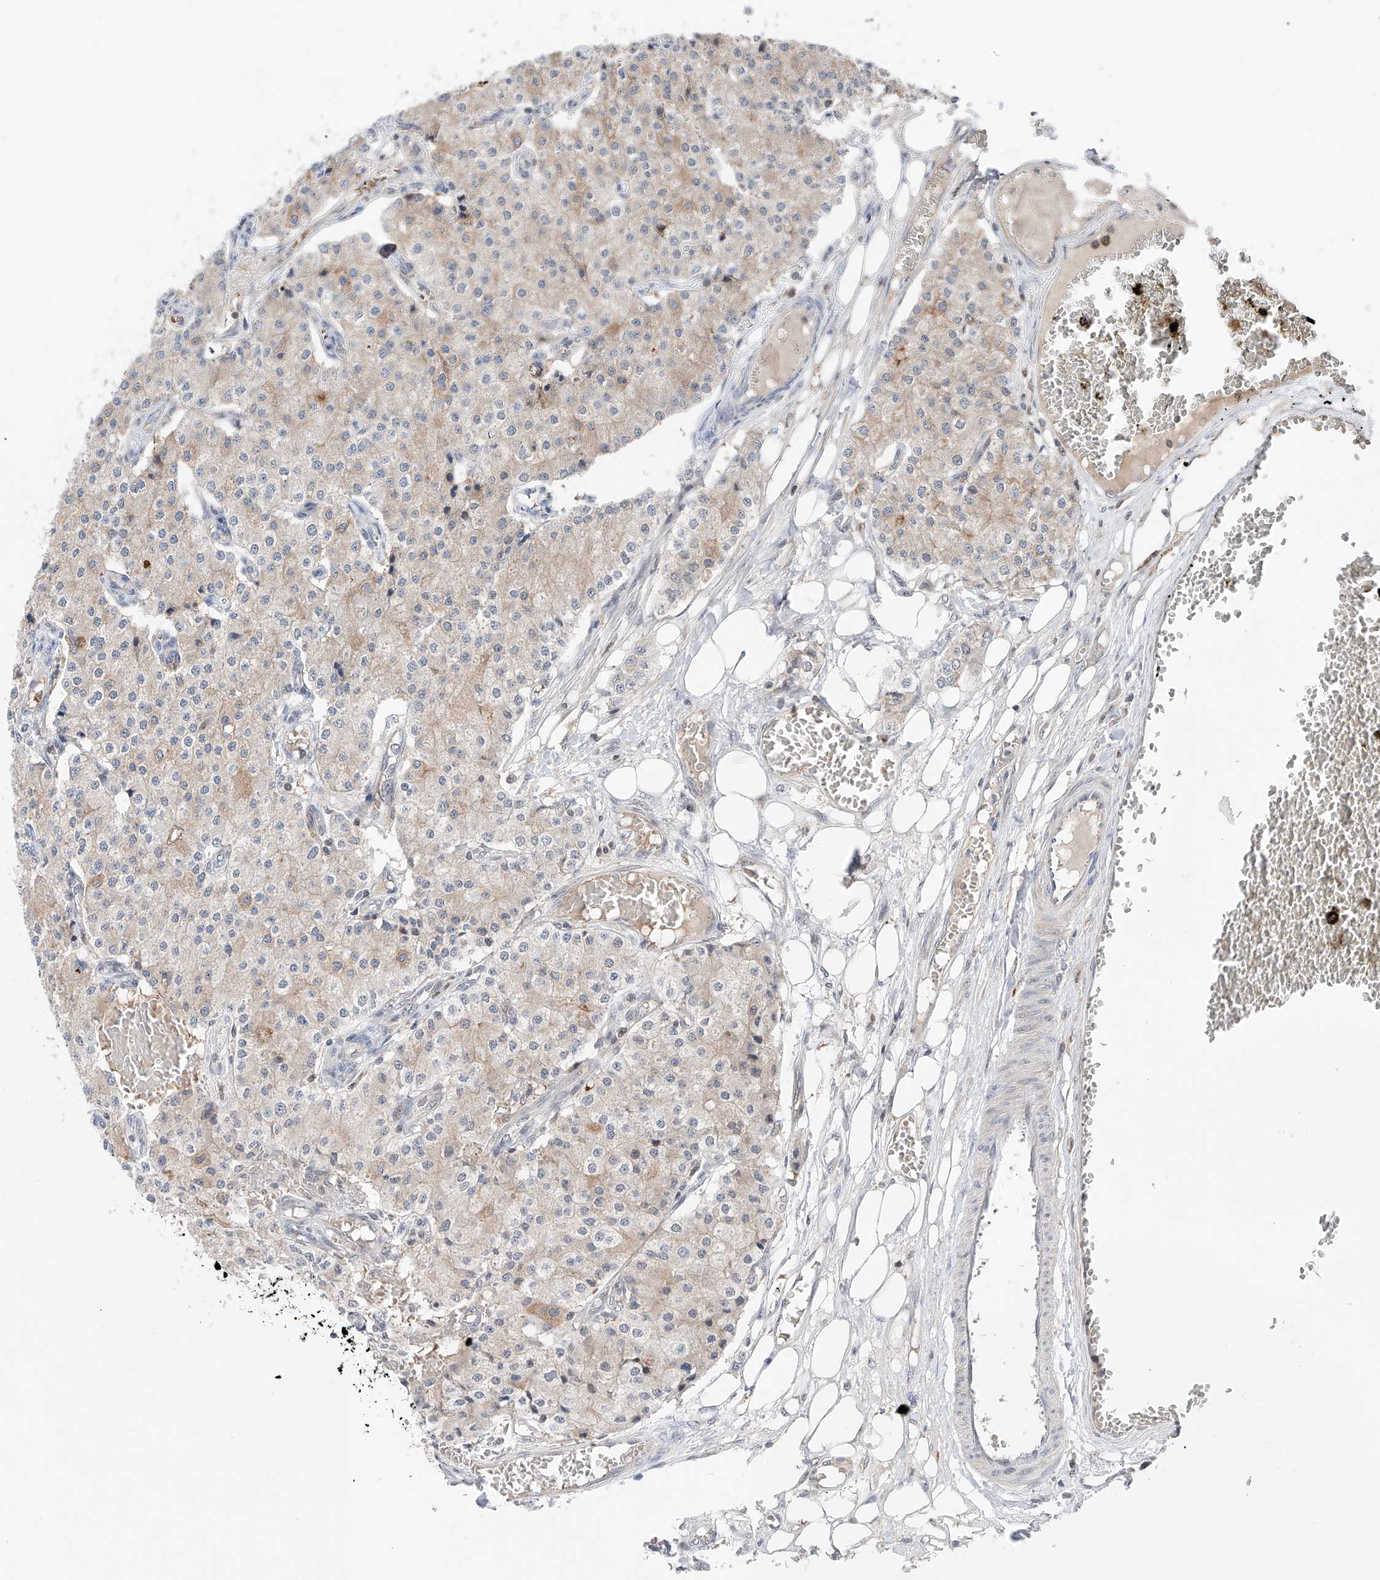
{"staining": {"intensity": "weak", "quantity": "<25%", "location": "cytoplasmic/membranous"}, "tissue": "carcinoid", "cell_type": "Tumor cells", "image_type": "cancer", "snomed": [{"axis": "morphology", "description": "Carcinoid, malignant, NOS"}, {"axis": "topography", "description": "Colon"}], "caption": "Tumor cells are negative for brown protein staining in malignant carcinoid. (Stains: DAB immunohistochemistry with hematoxylin counter stain, Microscopy: brightfield microscopy at high magnification).", "gene": "SNRNP200", "patient": {"sex": "female", "age": 52}}